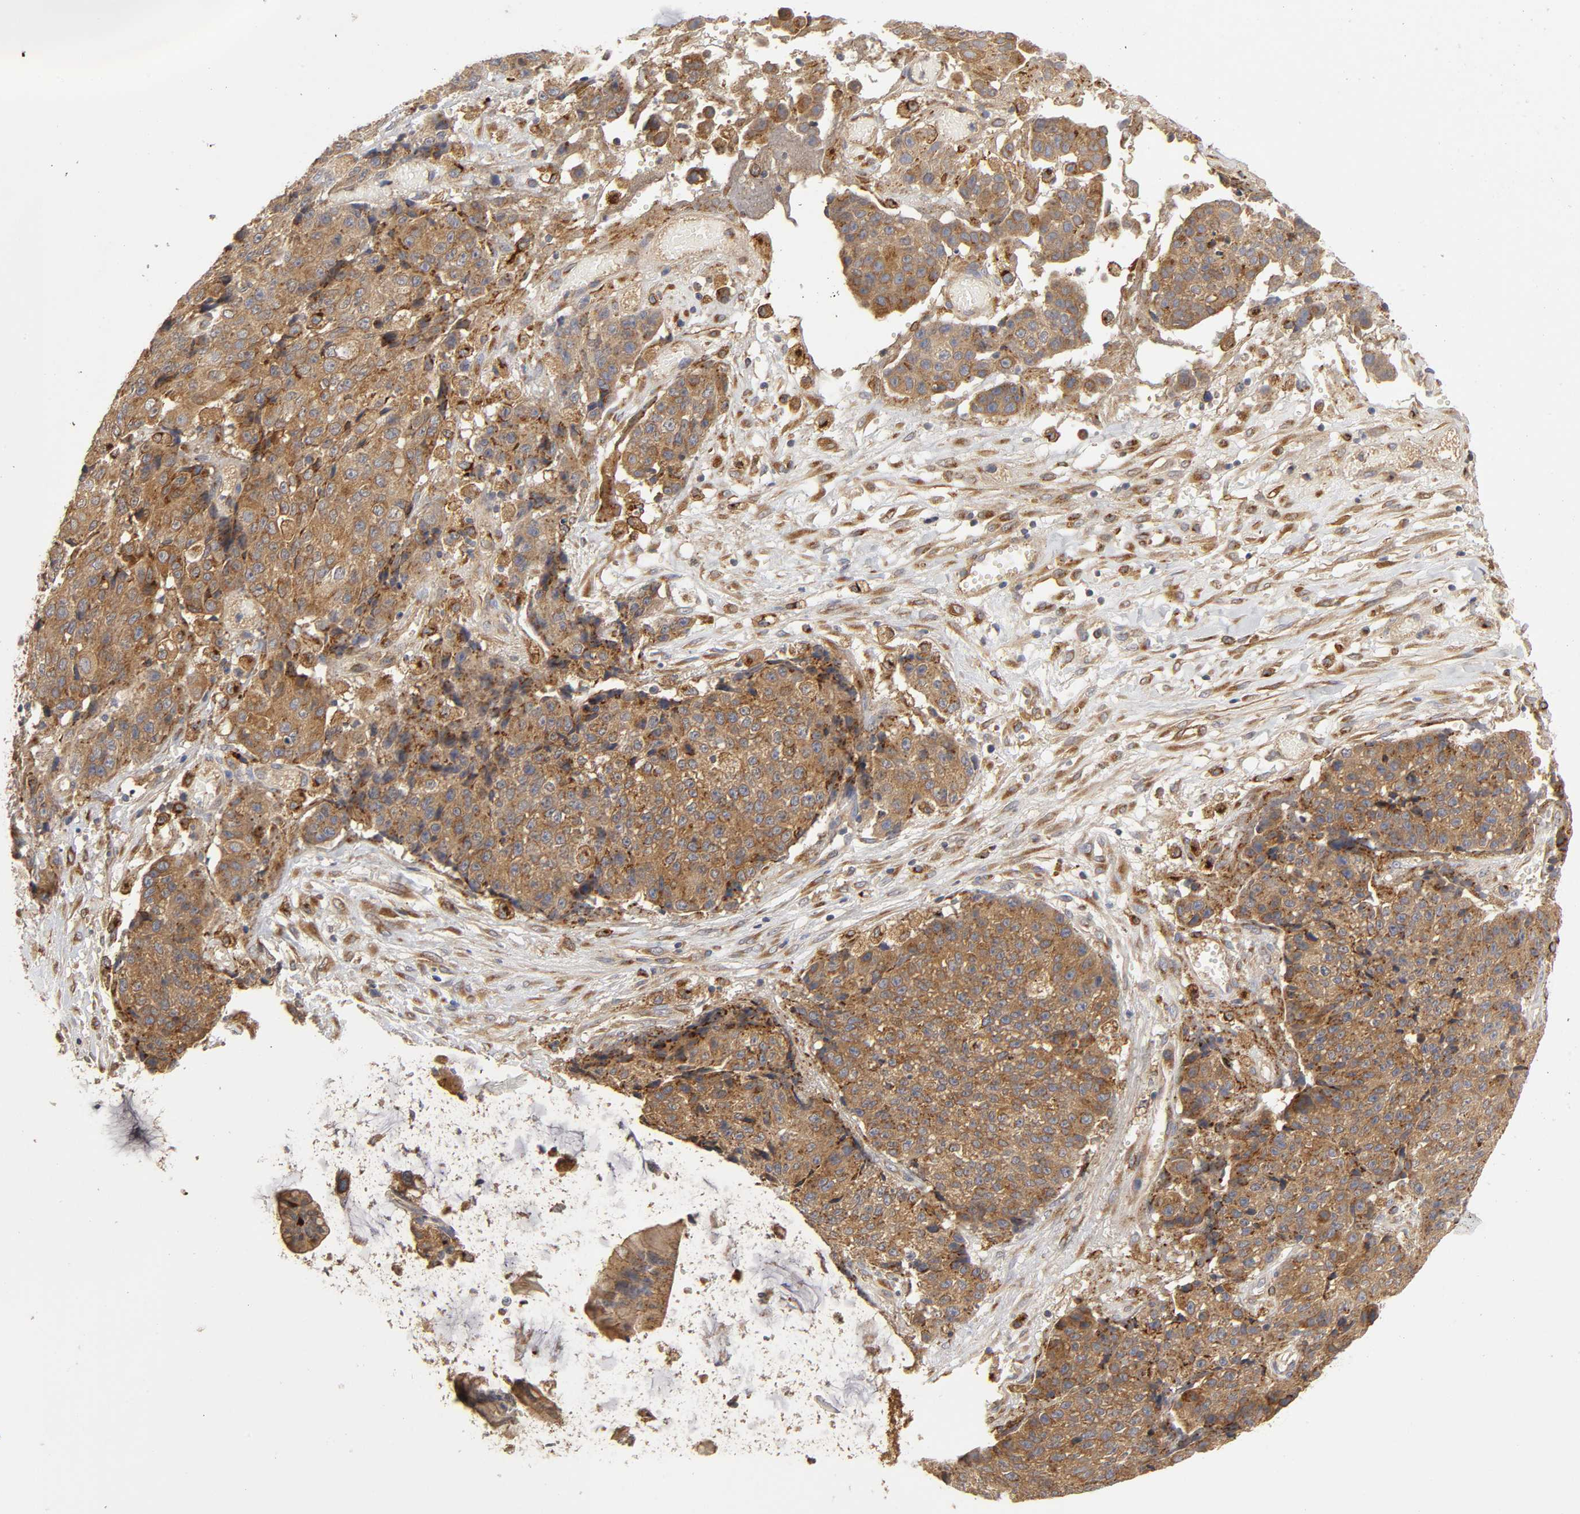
{"staining": {"intensity": "moderate", "quantity": ">75%", "location": "cytoplasmic/membranous"}, "tissue": "ovarian cancer", "cell_type": "Tumor cells", "image_type": "cancer", "snomed": [{"axis": "morphology", "description": "Carcinoma, endometroid"}, {"axis": "topography", "description": "Ovary"}], "caption": "Ovarian cancer stained for a protein (brown) reveals moderate cytoplasmic/membranous positive positivity in about >75% of tumor cells.", "gene": "GNPTG", "patient": {"sex": "female", "age": 42}}